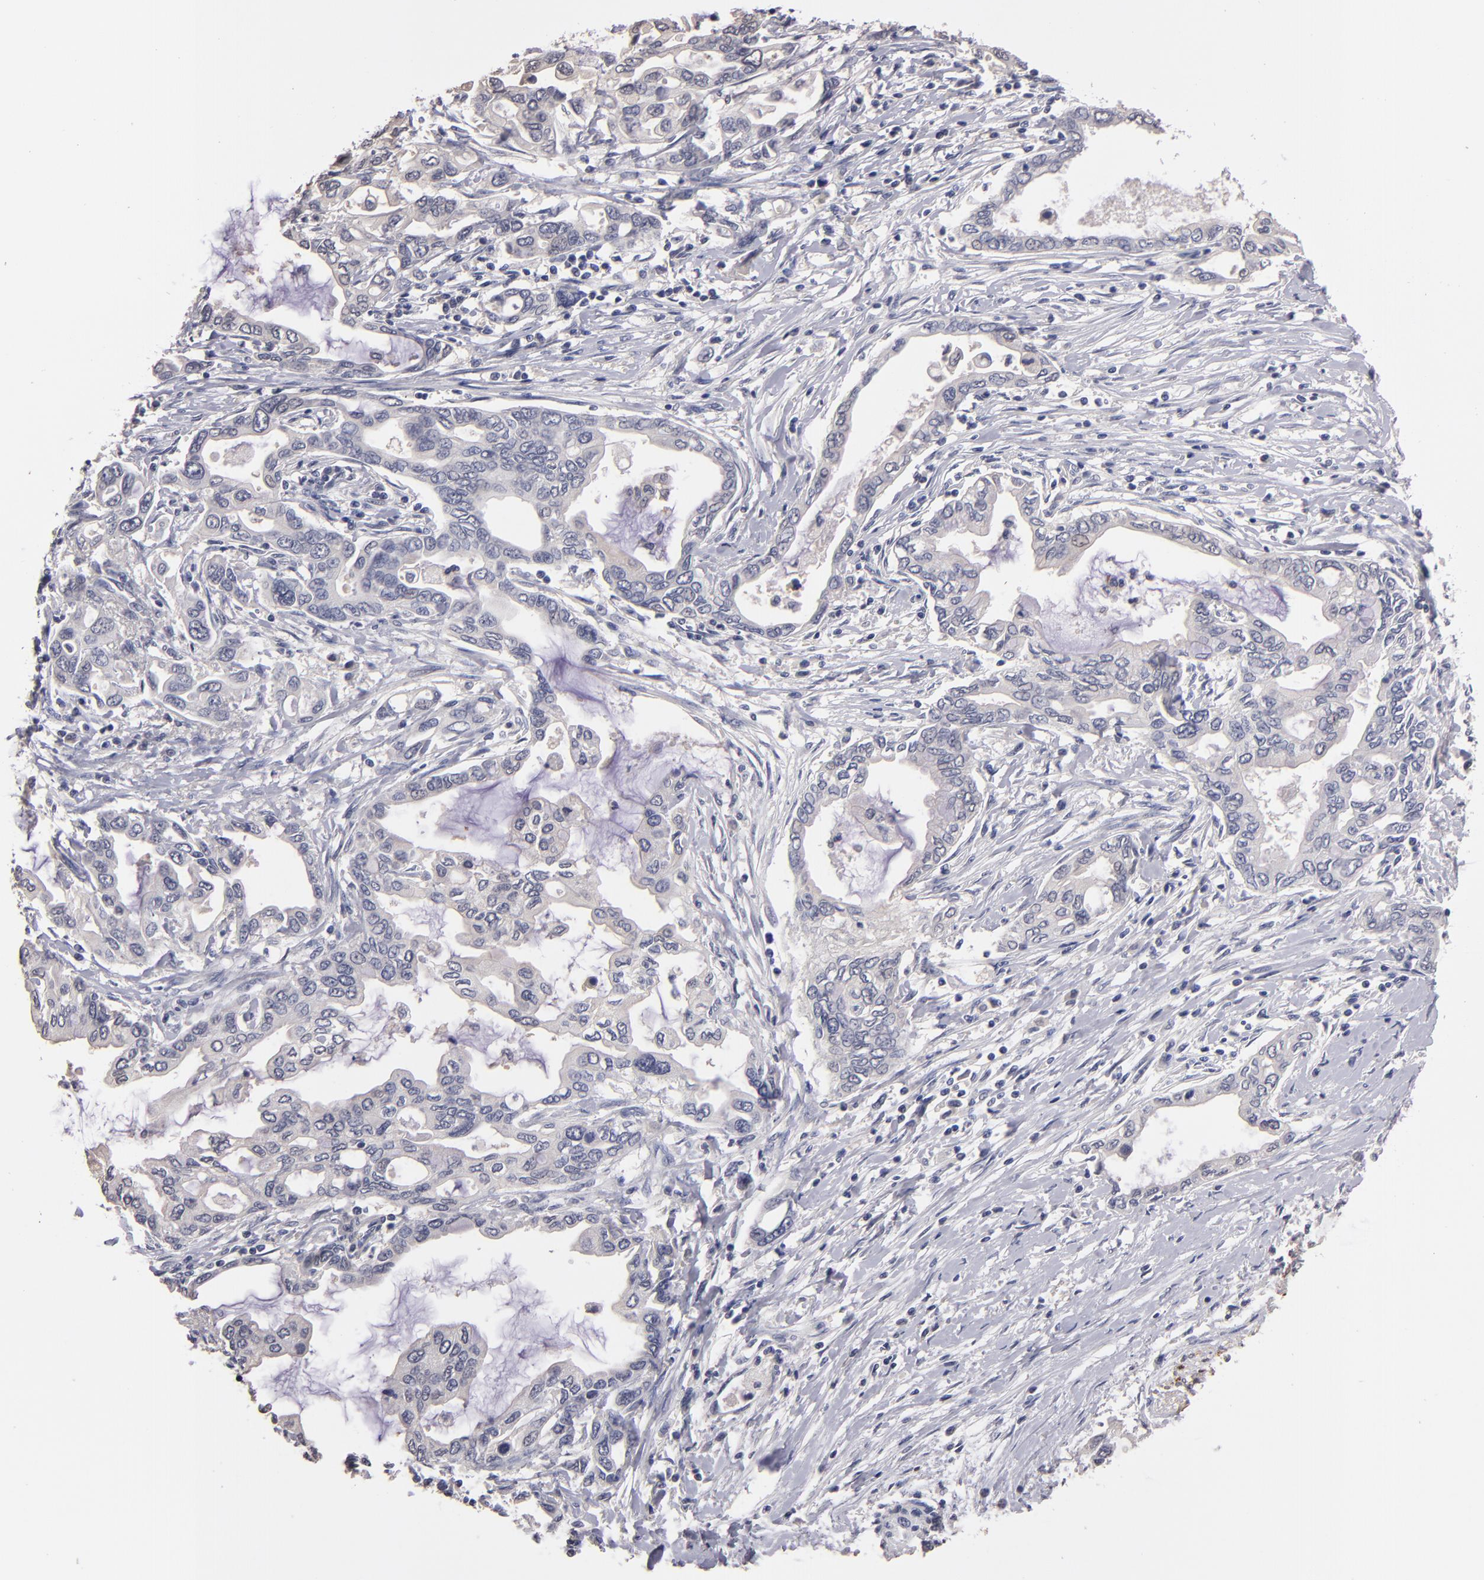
{"staining": {"intensity": "negative", "quantity": "none", "location": "none"}, "tissue": "pancreatic cancer", "cell_type": "Tumor cells", "image_type": "cancer", "snomed": [{"axis": "morphology", "description": "Adenocarcinoma, NOS"}, {"axis": "topography", "description": "Pancreas"}], "caption": "Immunohistochemistry photomicrograph of human pancreatic adenocarcinoma stained for a protein (brown), which exhibits no expression in tumor cells. (DAB immunohistochemistry (IHC) with hematoxylin counter stain).", "gene": "S100A1", "patient": {"sex": "female", "age": 57}}